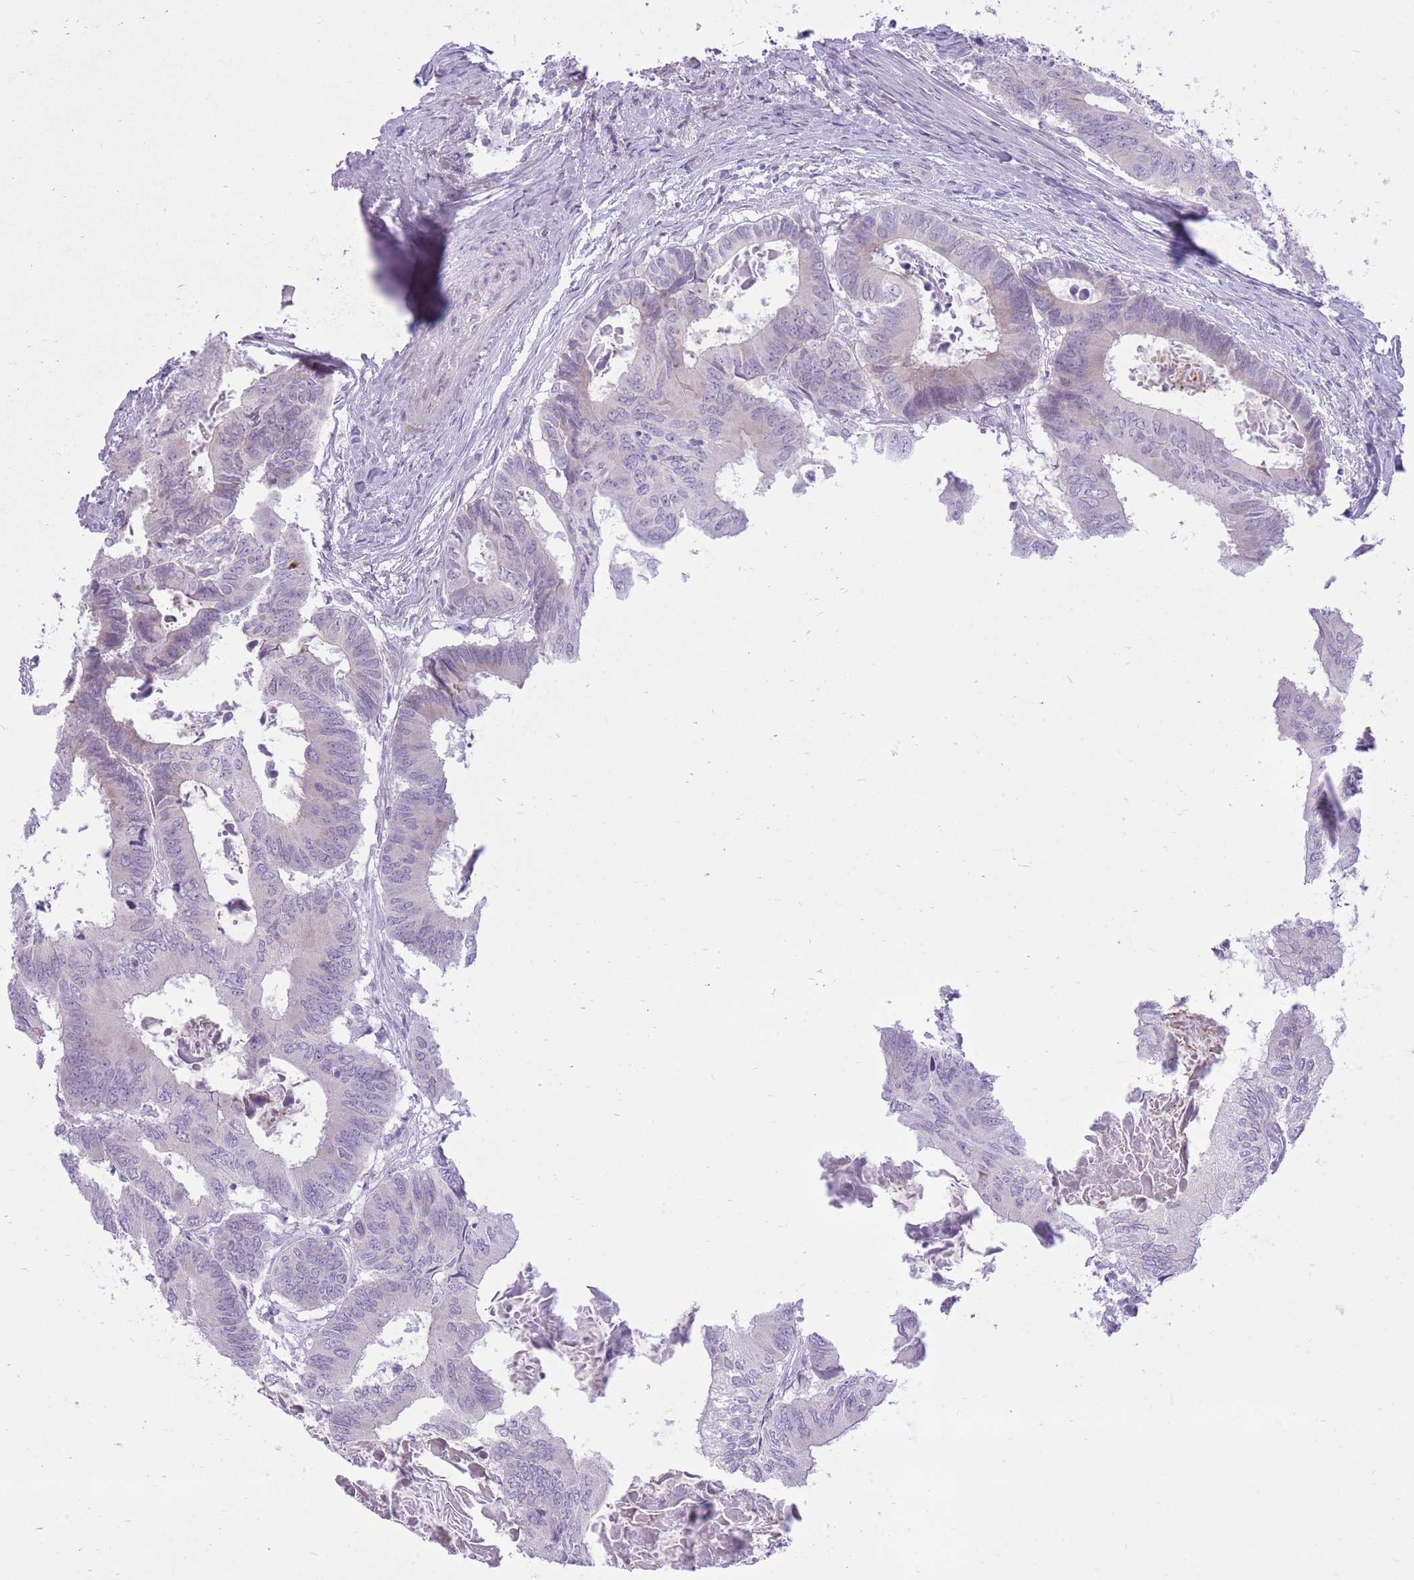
{"staining": {"intensity": "negative", "quantity": "none", "location": "none"}, "tissue": "colorectal cancer", "cell_type": "Tumor cells", "image_type": "cancer", "snomed": [{"axis": "morphology", "description": "Adenocarcinoma, NOS"}, {"axis": "topography", "description": "Colon"}], "caption": "The photomicrograph shows no significant positivity in tumor cells of colorectal cancer. Nuclei are stained in blue.", "gene": "DENND2D", "patient": {"sex": "male", "age": 85}}